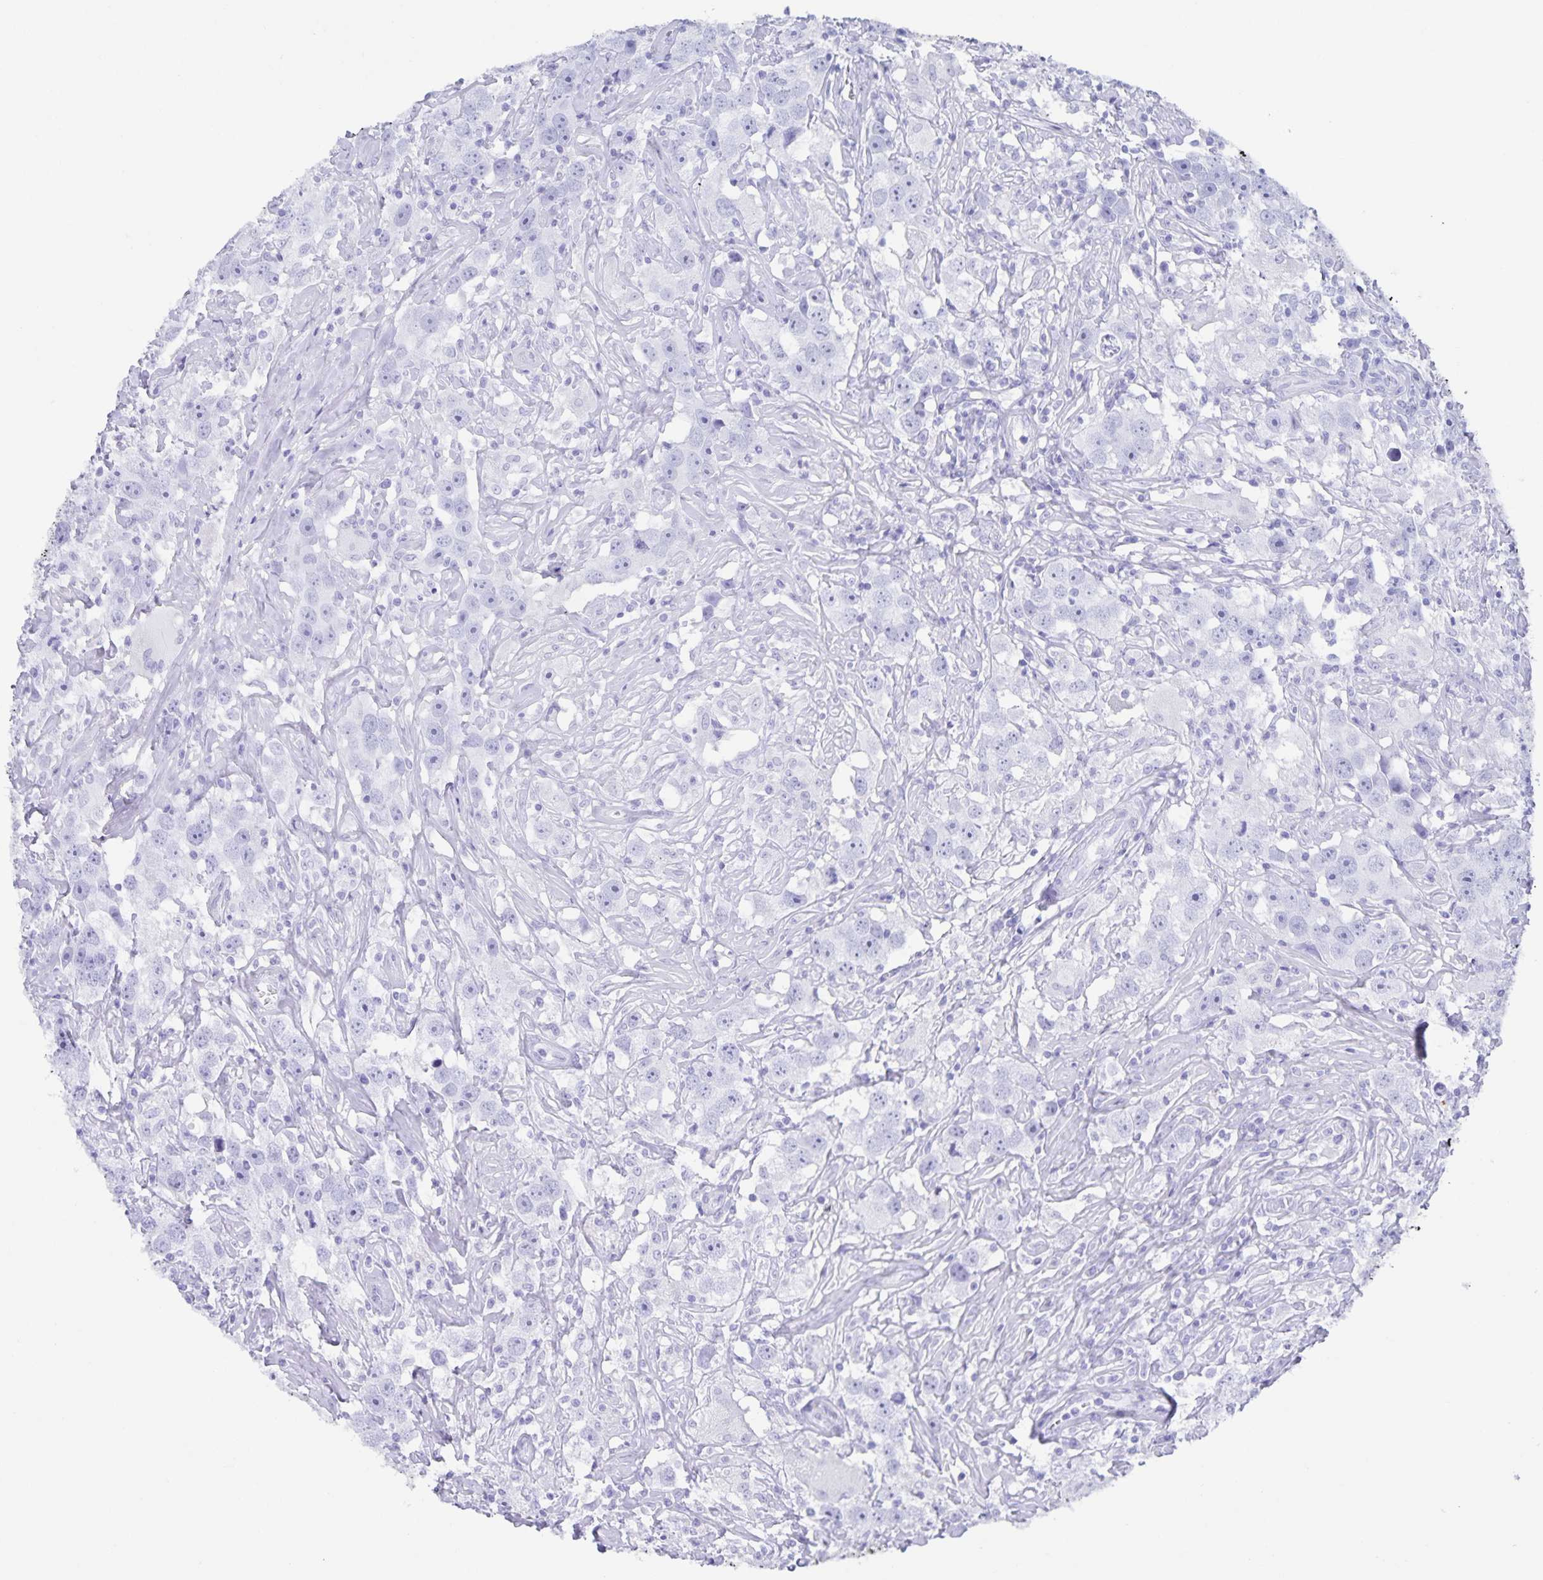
{"staining": {"intensity": "negative", "quantity": "none", "location": "none"}, "tissue": "testis cancer", "cell_type": "Tumor cells", "image_type": "cancer", "snomed": [{"axis": "morphology", "description": "Seminoma, NOS"}, {"axis": "topography", "description": "Testis"}], "caption": "This is a photomicrograph of IHC staining of testis cancer (seminoma), which shows no expression in tumor cells.", "gene": "AQP4", "patient": {"sex": "male", "age": 49}}